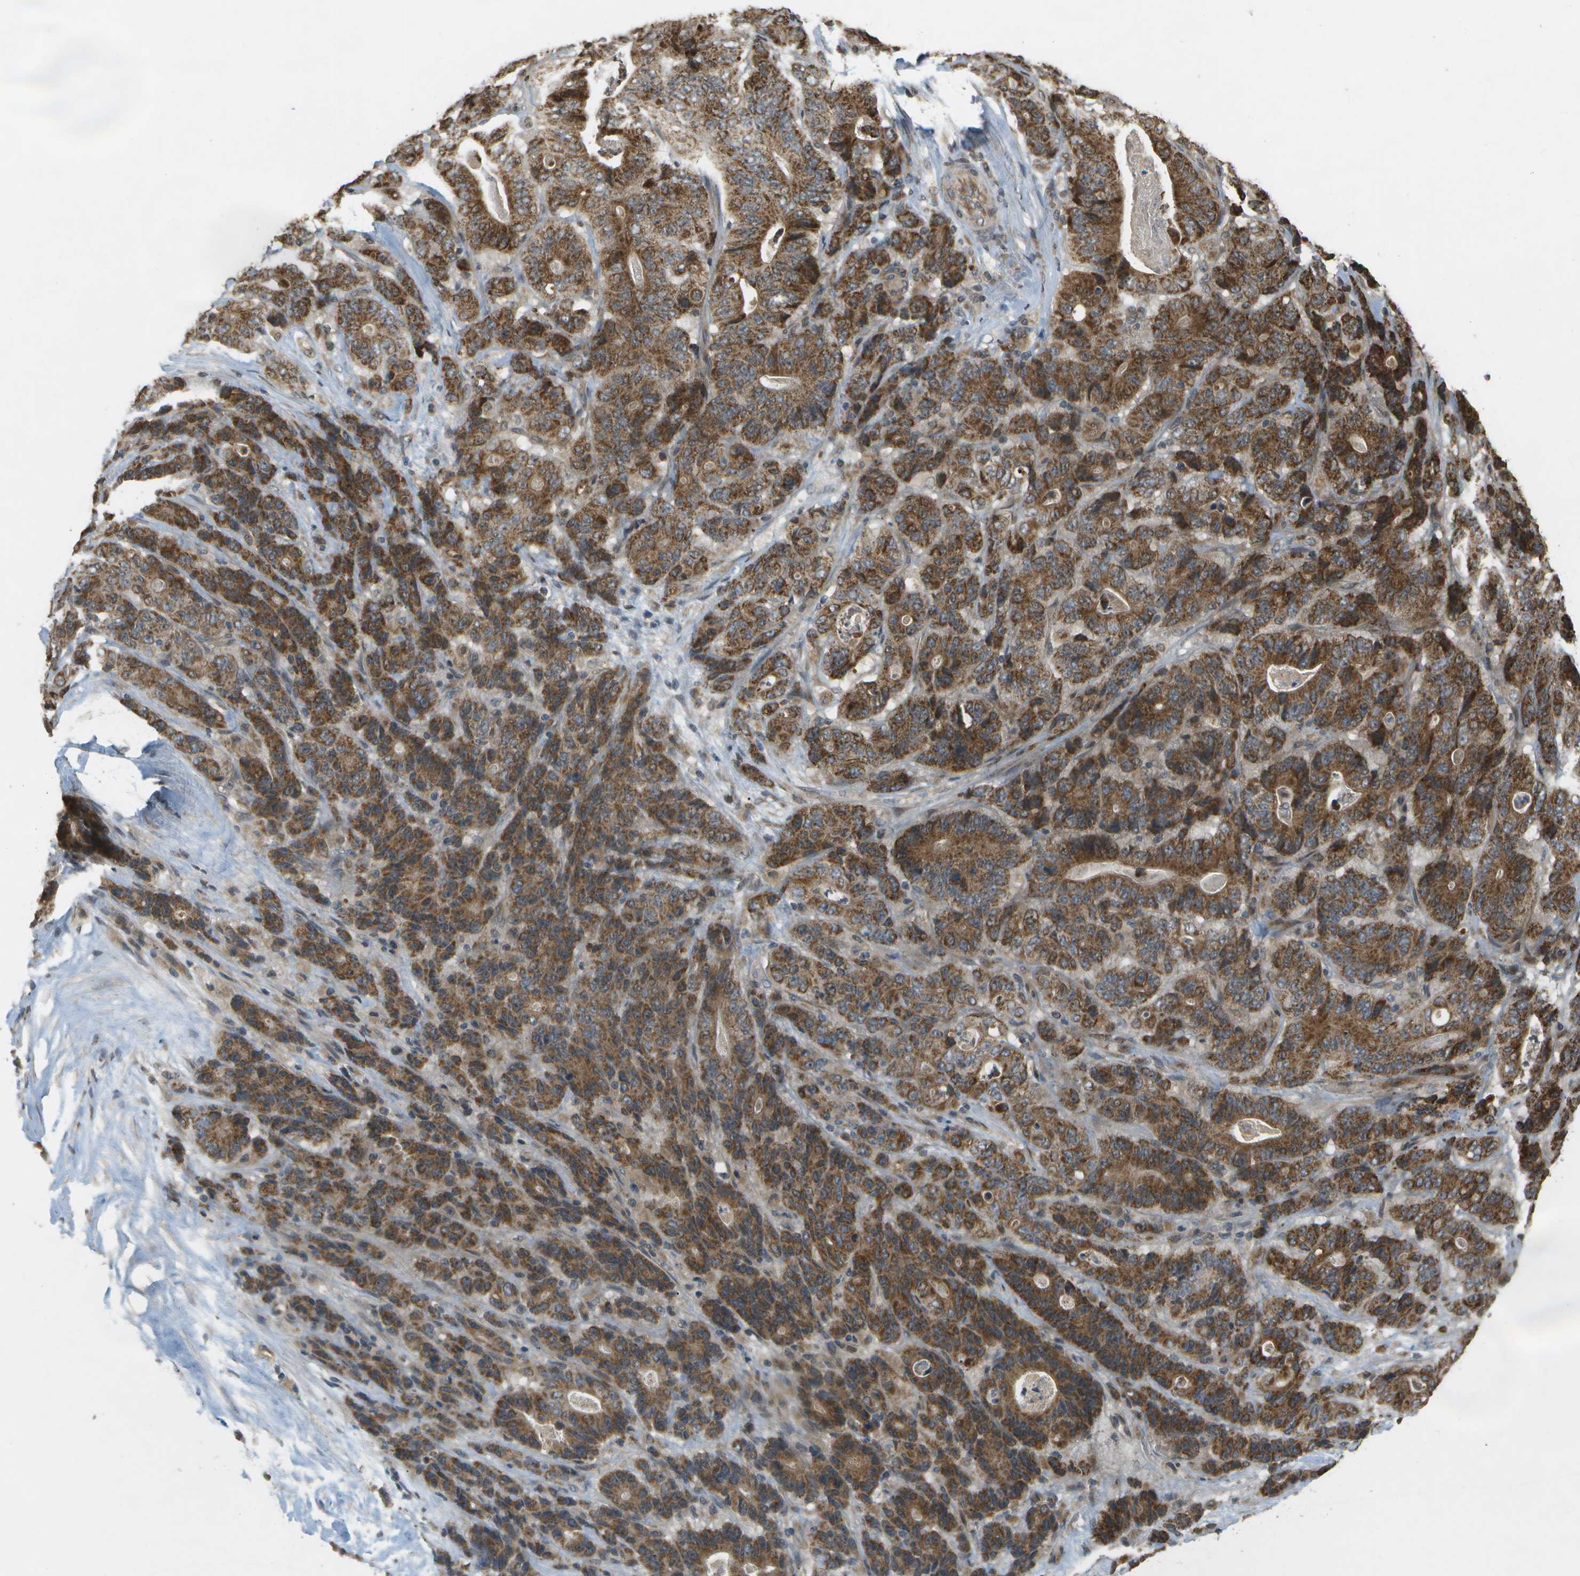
{"staining": {"intensity": "strong", "quantity": ">75%", "location": "cytoplasmic/membranous"}, "tissue": "stomach cancer", "cell_type": "Tumor cells", "image_type": "cancer", "snomed": [{"axis": "morphology", "description": "Adenocarcinoma, NOS"}, {"axis": "topography", "description": "Stomach"}], "caption": "Approximately >75% of tumor cells in human adenocarcinoma (stomach) reveal strong cytoplasmic/membranous protein positivity as visualized by brown immunohistochemical staining.", "gene": "RAB21", "patient": {"sex": "female", "age": 73}}